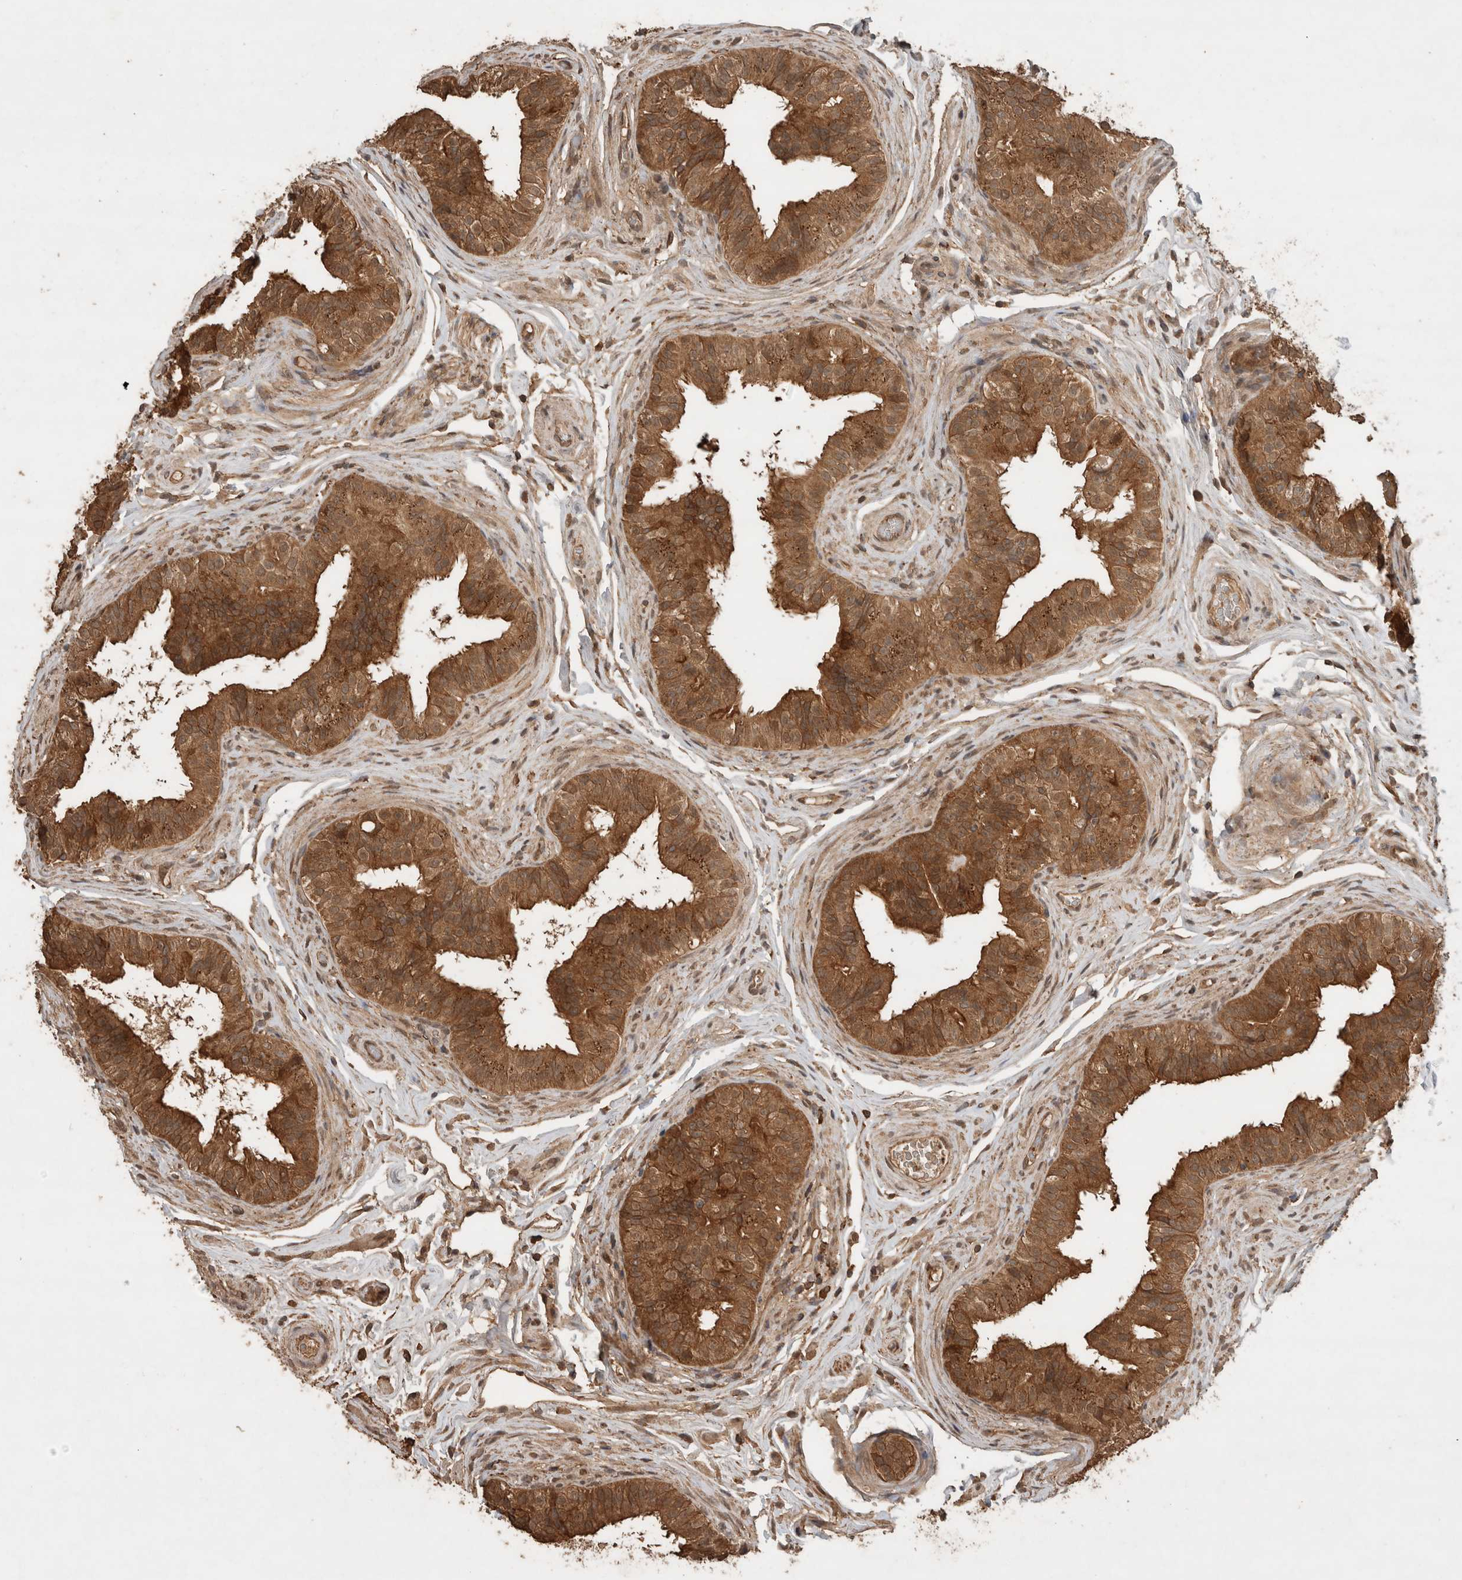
{"staining": {"intensity": "strong", "quantity": ">75%", "location": "cytoplasmic/membranous,nuclear"}, "tissue": "epididymis", "cell_type": "Glandular cells", "image_type": "normal", "snomed": [{"axis": "morphology", "description": "Normal tissue, NOS"}, {"axis": "topography", "description": "Epididymis"}], "caption": "Epididymis stained with a protein marker shows strong staining in glandular cells.", "gene": "OTUD7B", "patient": {"sex": "male", "age": 49}}